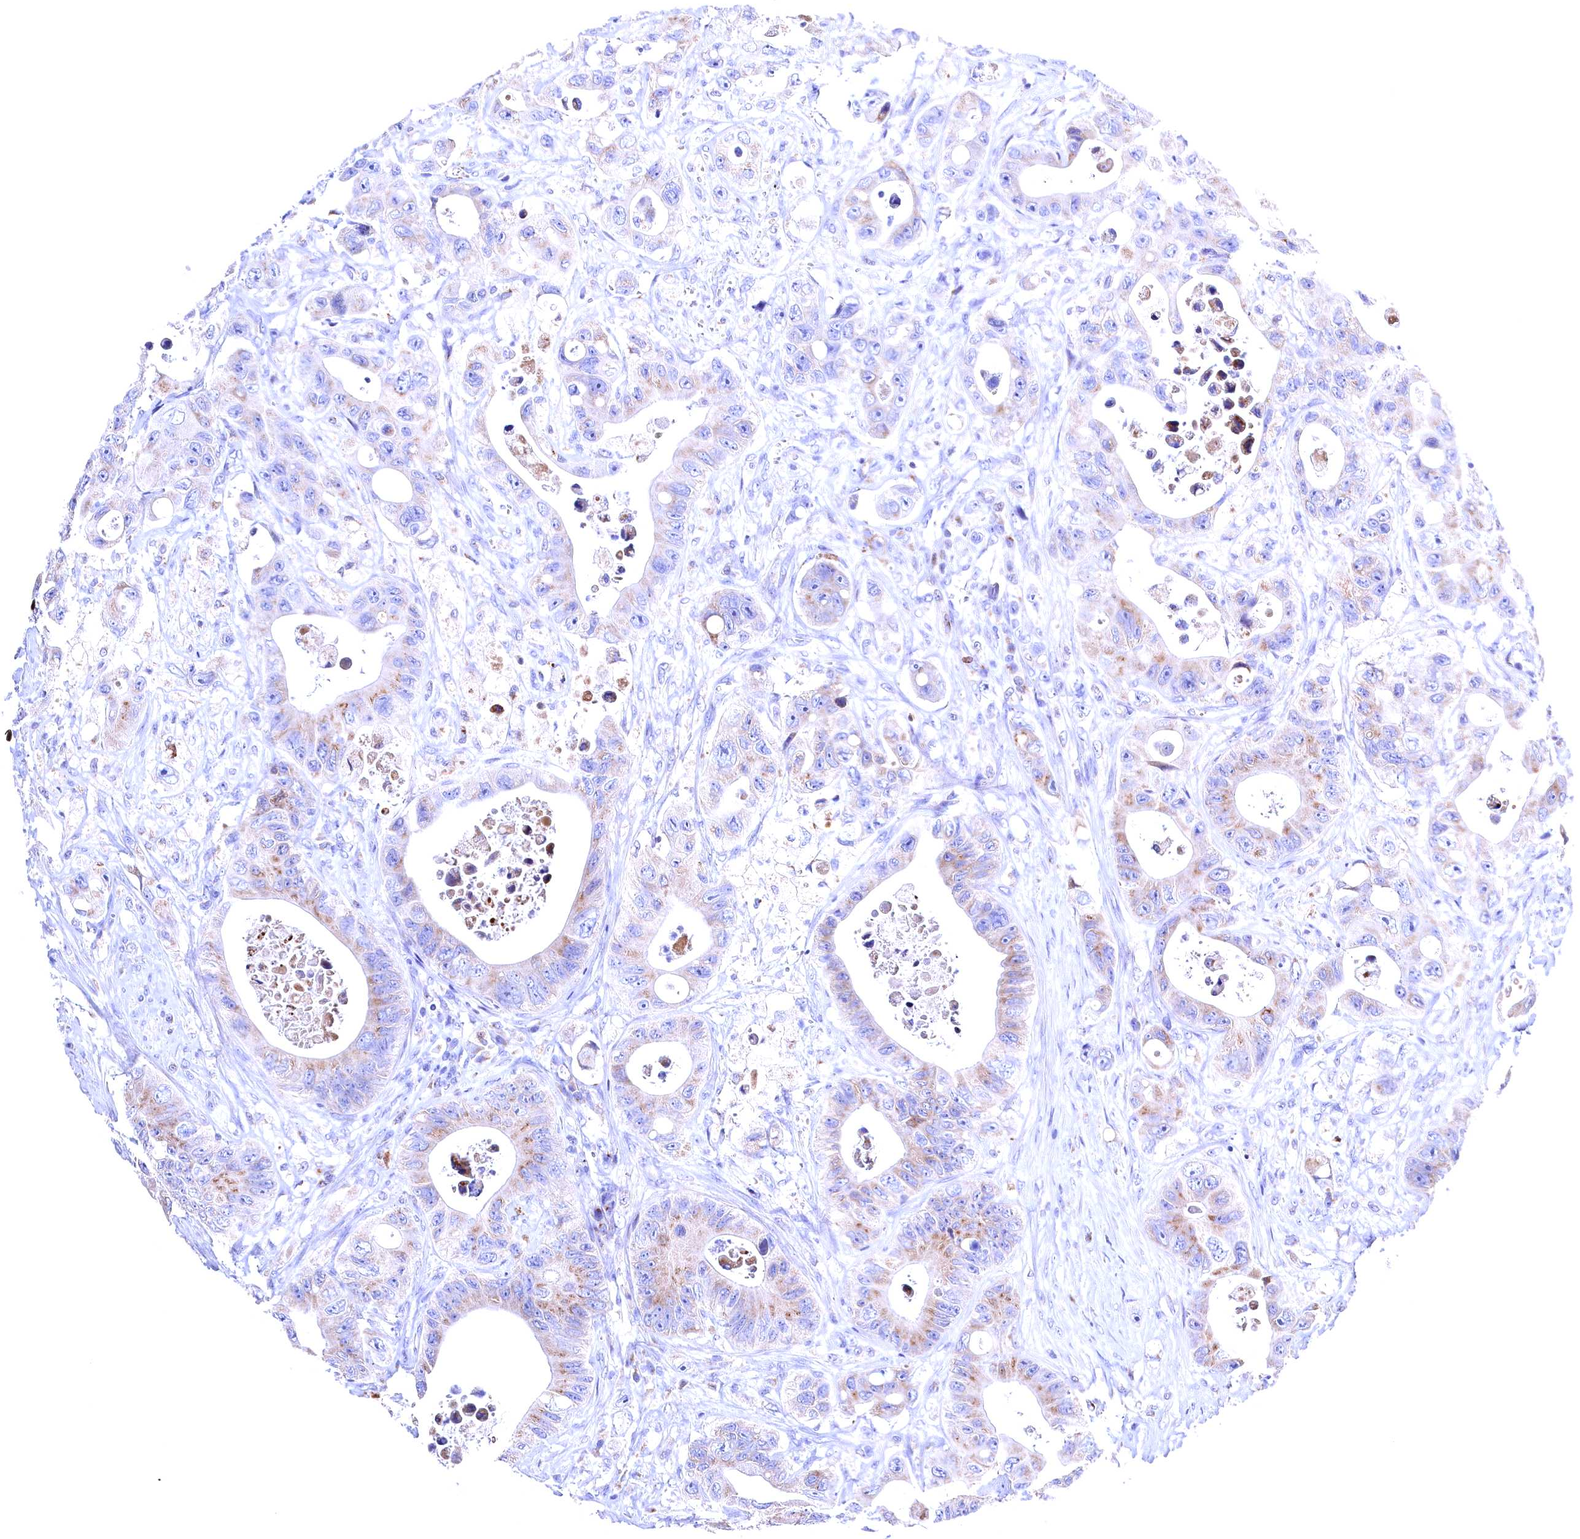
{"staining": {"intensity": "moderate", "quantity": "<25%", "location": "cytoplasmic/membranous"}, "tissue": "colorectal cancer", "cell_type": "Tumor cells", "image_type": "cancer", "snomed": [{"axis": "morphology", "description": "Adenocarcinoma, NOS"}, {"axis": "topography", "description": "Colon"}], "caption": "Immunohistochemistry staining of adenocarcinoma (colorectal), which displays low levels of moderate cytoplasmic/membranous positivity in about <25% of tumor cells indicating moderate cytoplasmic/membranous protein positivity. The staining was performed using DAB (brown) for protein detection and nuclei were counterstained in hematoxylin (blue).", "gene": "GPR108", "patient": {"sex": "female", "age": 46}}